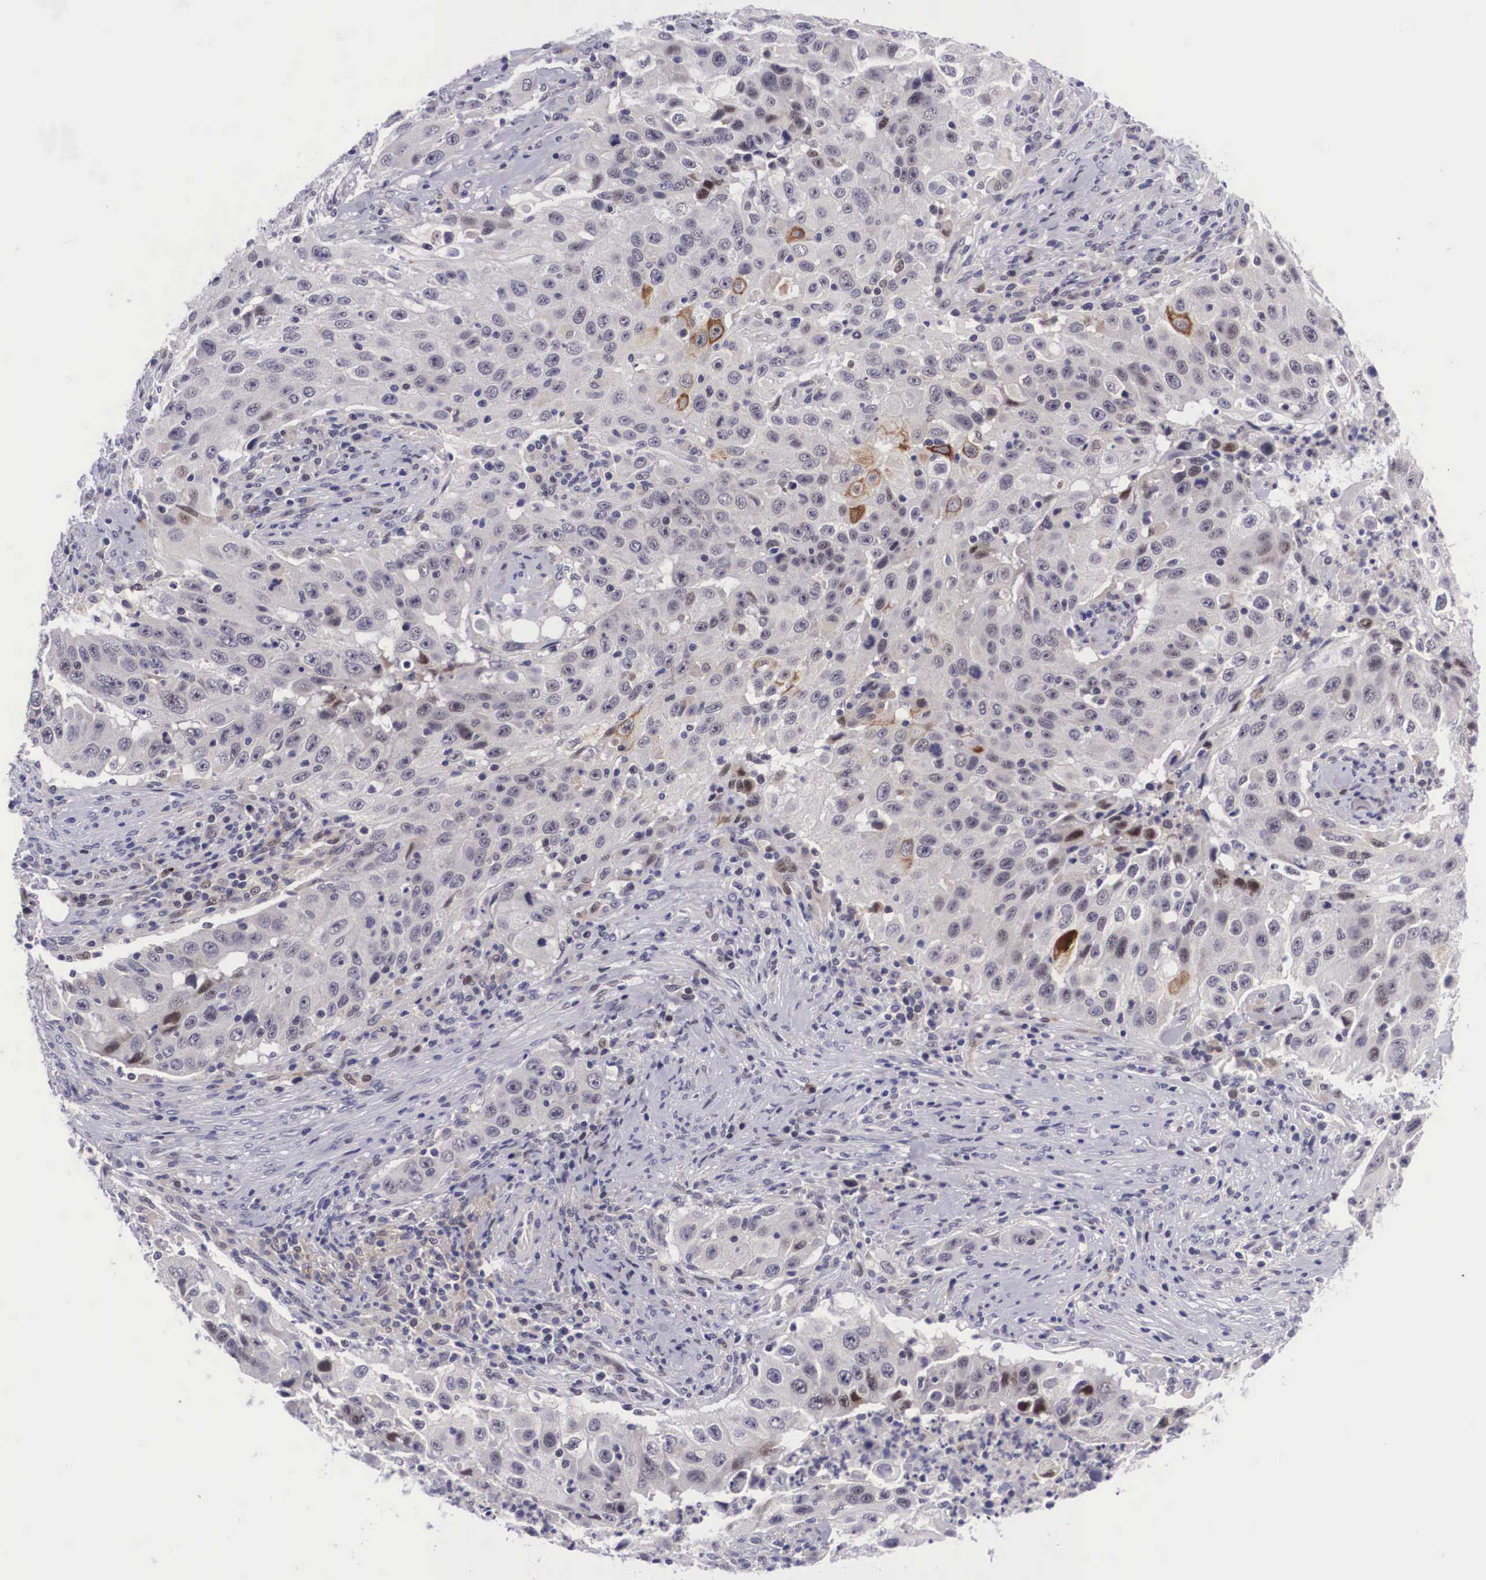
{"staining": {"intensity": "moderate", "quantity": "<25%", "location": "cytoplasmic/membranous,nuclear"}, "tissue": "lung cancer", "cell_type": "Tumor cells", "image_type": "cancer", "snomed": [{"axis": "morphology", "description": "Squamous cell carcinoma, NOS"}, {"axis": "topography", "description": "Lung"}], "caption": "IHC (DAB) staining of lung cancer displays moderate cytoplasmic/membranous and nuclear protein positivity in about <25% of tumor cells.", "gene": "EMID1", "patient": {"sex": "male", "age": 64}}